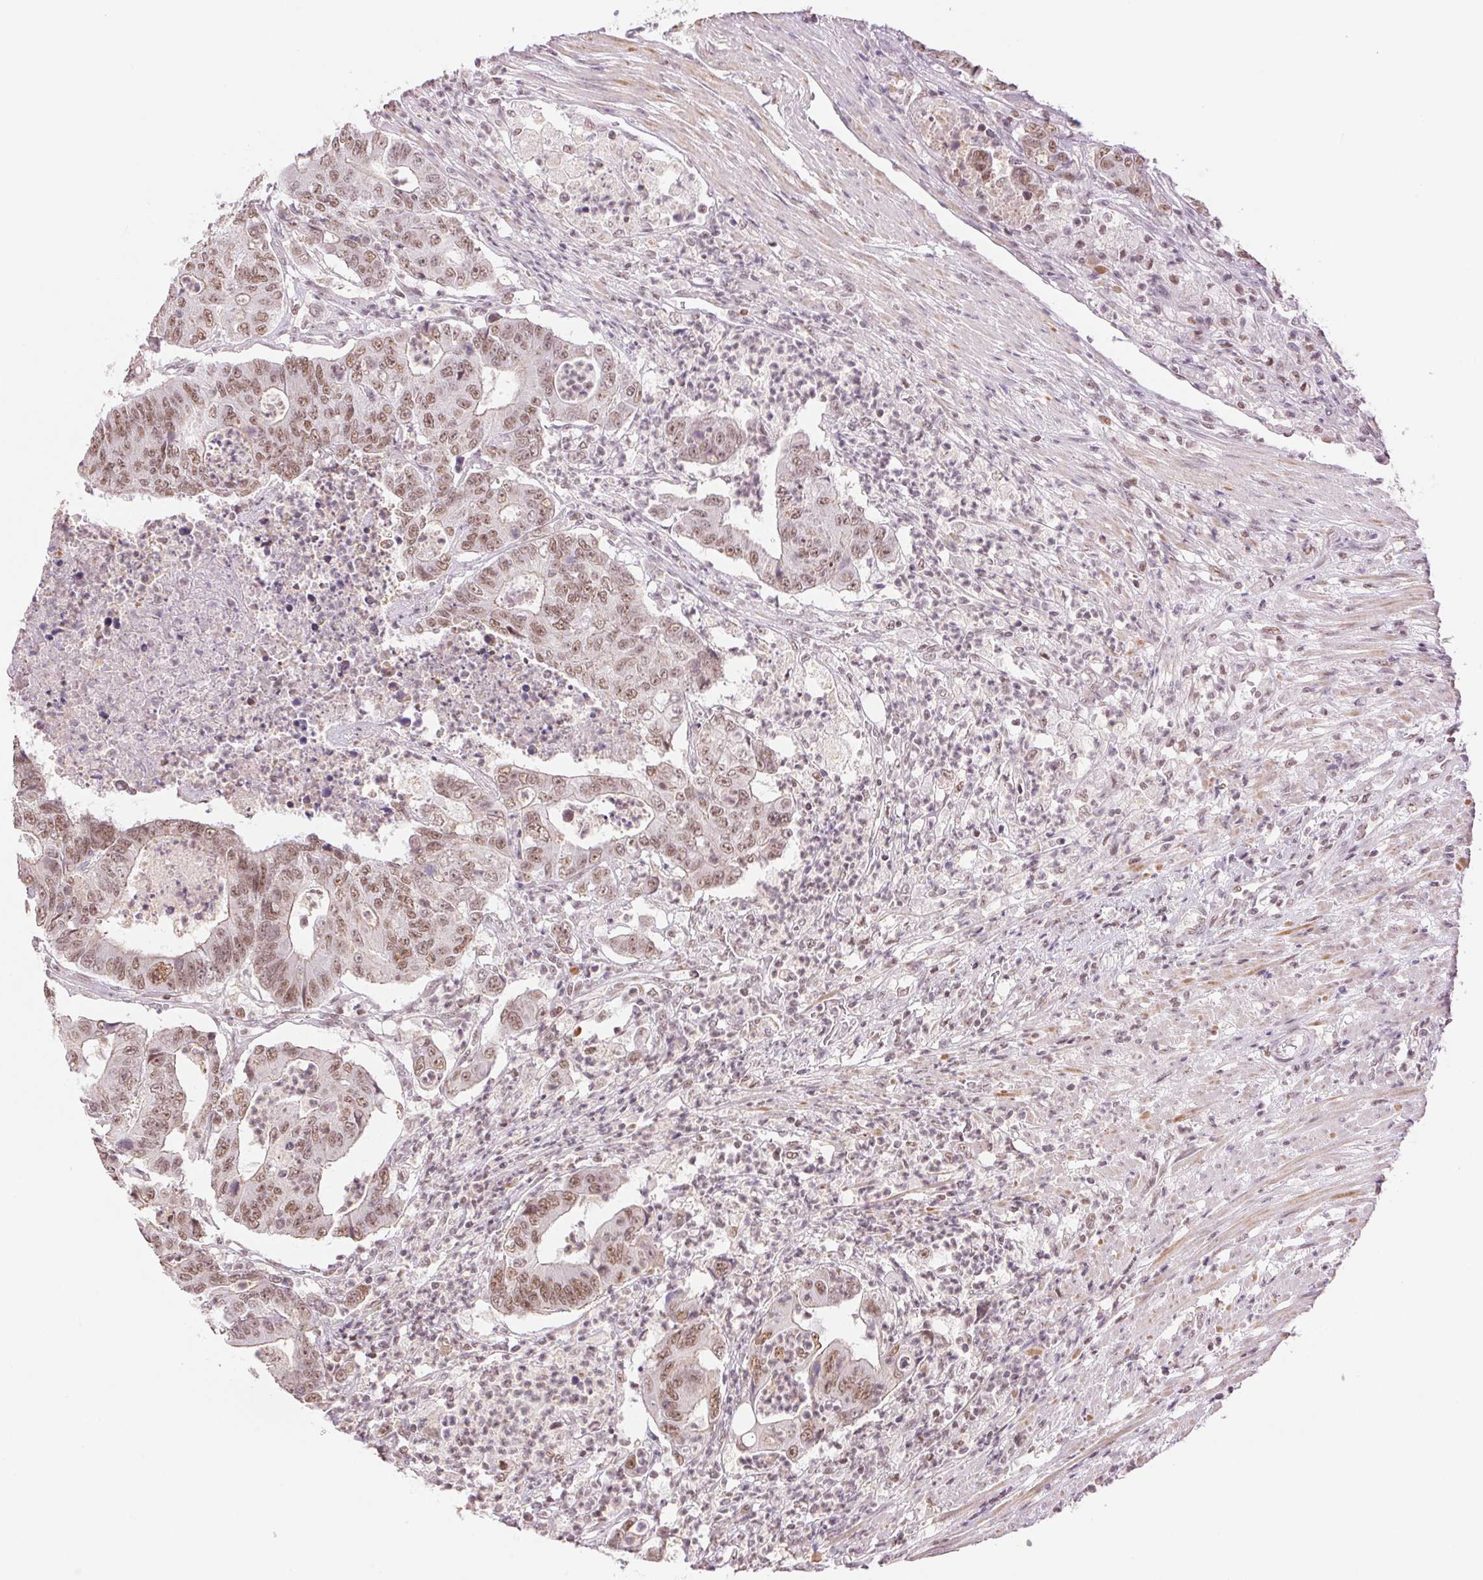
{"staining": {"intensity": "moderate", "quantity": ">75%", "location": "nuclear"}, "tissue": "colorectal cancer", "cell_type": "Tumor cells", "image_type": "cancer", "snomed": [{"axis": "morphology", "description": "Adenocarcinoma, NOS"}, {"axis": "topography", "description": "Colon"}], "caption": "An IHC photomicrograph of neoplastic tissue is shown. Protein staining in brown labels moderate nuclear positivity in colorectal adenocarcinoma within tumor cells.", "gene": "RPRD1B", "patient": {"sex": "female", "age": 48}}